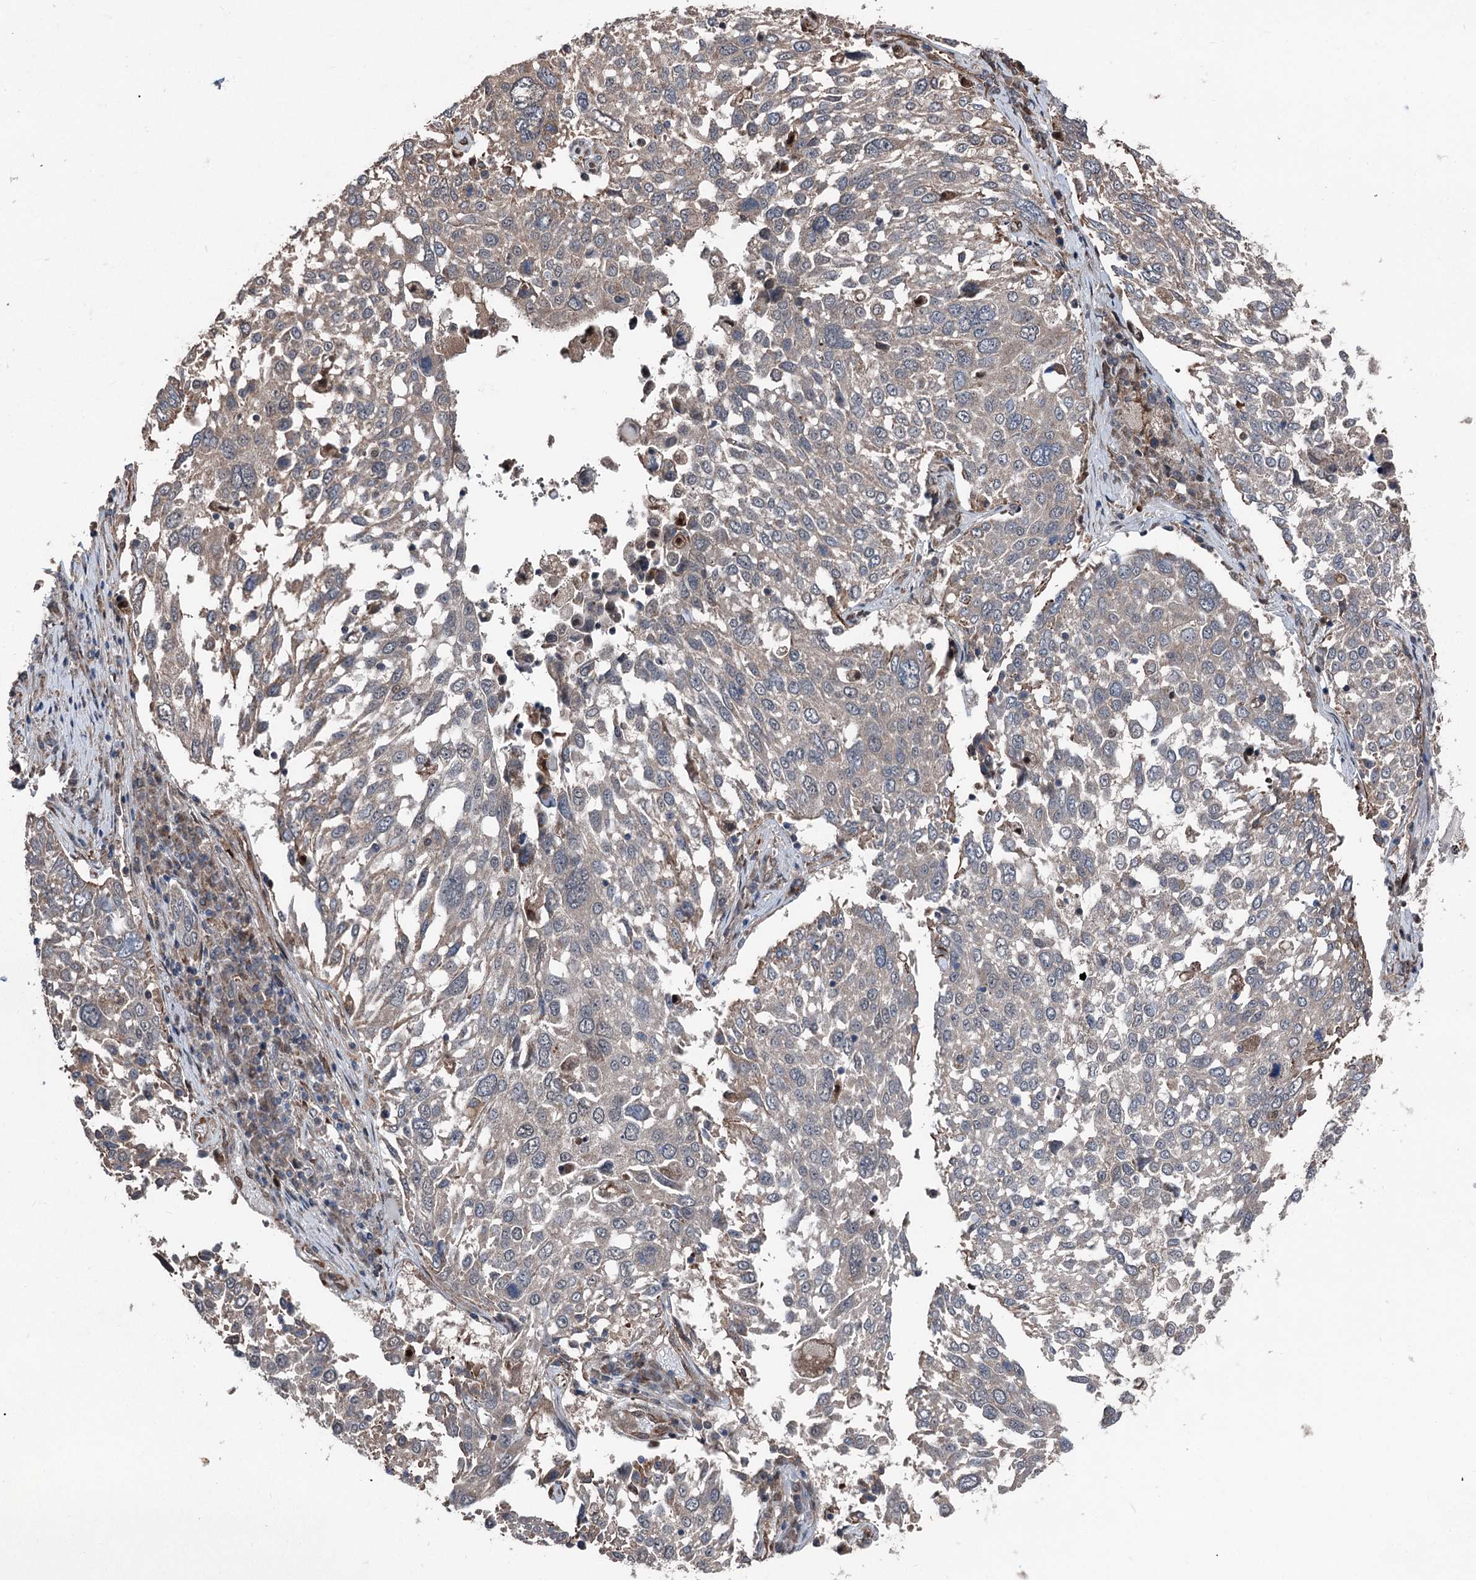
{"staining": {"intensity": "weak", "quantity": "<25%", "location": "cytoplasmic/membranous"}, "tissue": "lung cancer", "cell_type": "Tumor cells", "image_type": "cancer", "snomed": [{"axis": "morphology", "description": "Squamous cell carcinoma, NOS"}, {"axis": "topography", "description": "Lung"}], "caption": "This photomicrograph is of squamous cell carcinoma (lung) stained with IHC to label a protein in brown with the nuclei are counter-stained blue. There is no staining in tumor cells.", "gene": "PSMD13", "patient": {"sex": "male", "age": 65}}